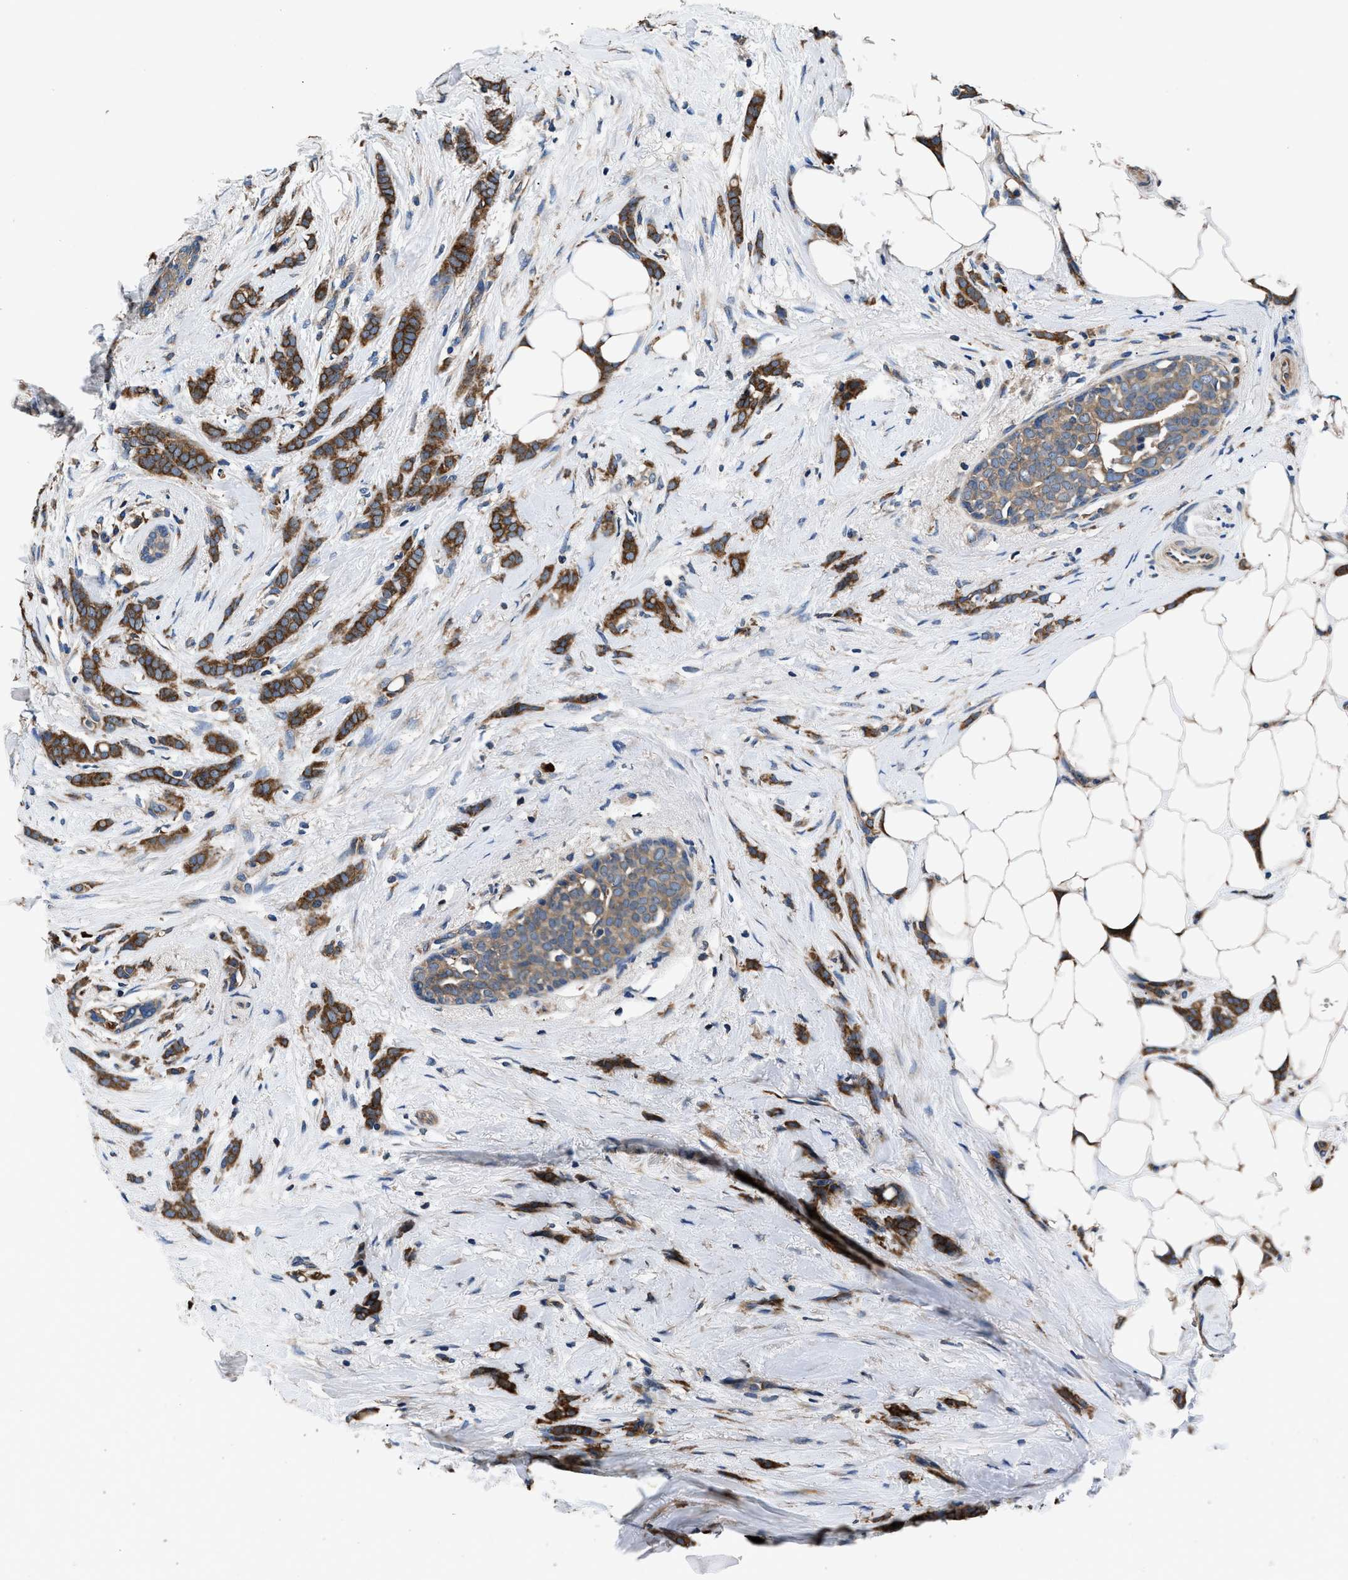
{"staining": {"intensity": "strong", "quantity": ">75%", "location": "cytoplasmic/membranous"}, "tissue": "breast cancer", "cell_type": "Tumor cells", "image_type": "cancer", "snomed": [{"axis": "morphology", "description": "Lobular carcinoma, in situ"}, {"axis": "morphology", "description": "Lobular carcinoma"}, {"axis": "topography", "description": "Breast"}], "caption": "Breast lobular carcinoma was stained to show a protein in brown. There is high levels of strong cytoplasmic/membranous positivity in approximately >75% of tumor cells. (brown staining indicates protein expression, while blue staining denotes nuclei).", "gene": "DHRS7B", "patient": {"sex": "female", "age": 41}}